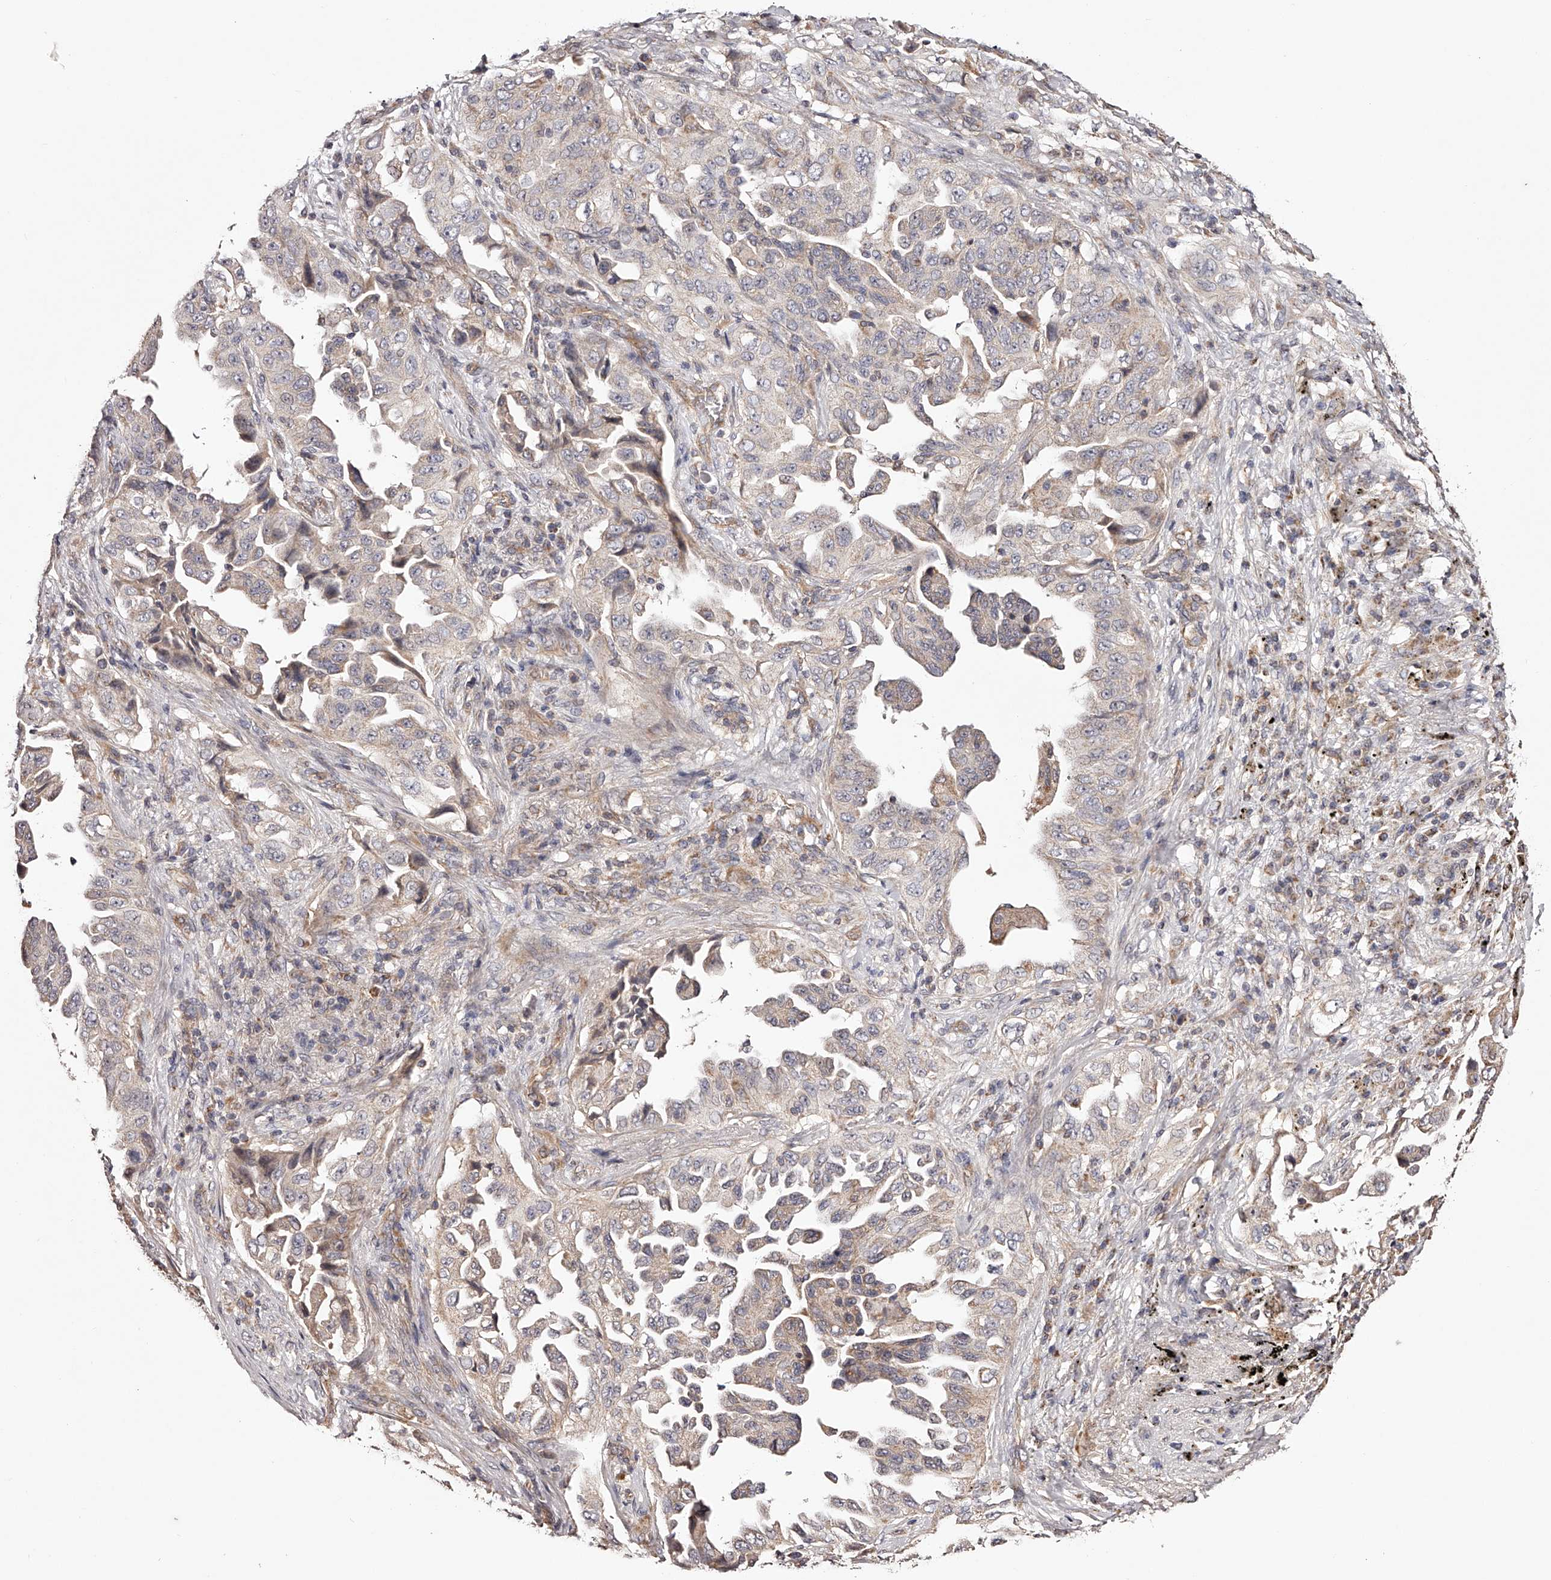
{"staining": {"intensity": "weak", "quantity": "<25%", "location": "cytoplasmic/membranous"}, "tissue": "lung cancer", "cell_type": "Tumor cells", "image_type": "cancer", "snomed": [{"axis": "morphology", "description": "Adenocarcinoma, NOS"}, {"axis": "topography", "description": "Lung"}], "caption": "This is an IHC histopathology image of human adenocarcinoma (lung). There is no staining in tumor cells.", "gene": "USP21", "patient": {"sex": "female", "age": 51}}